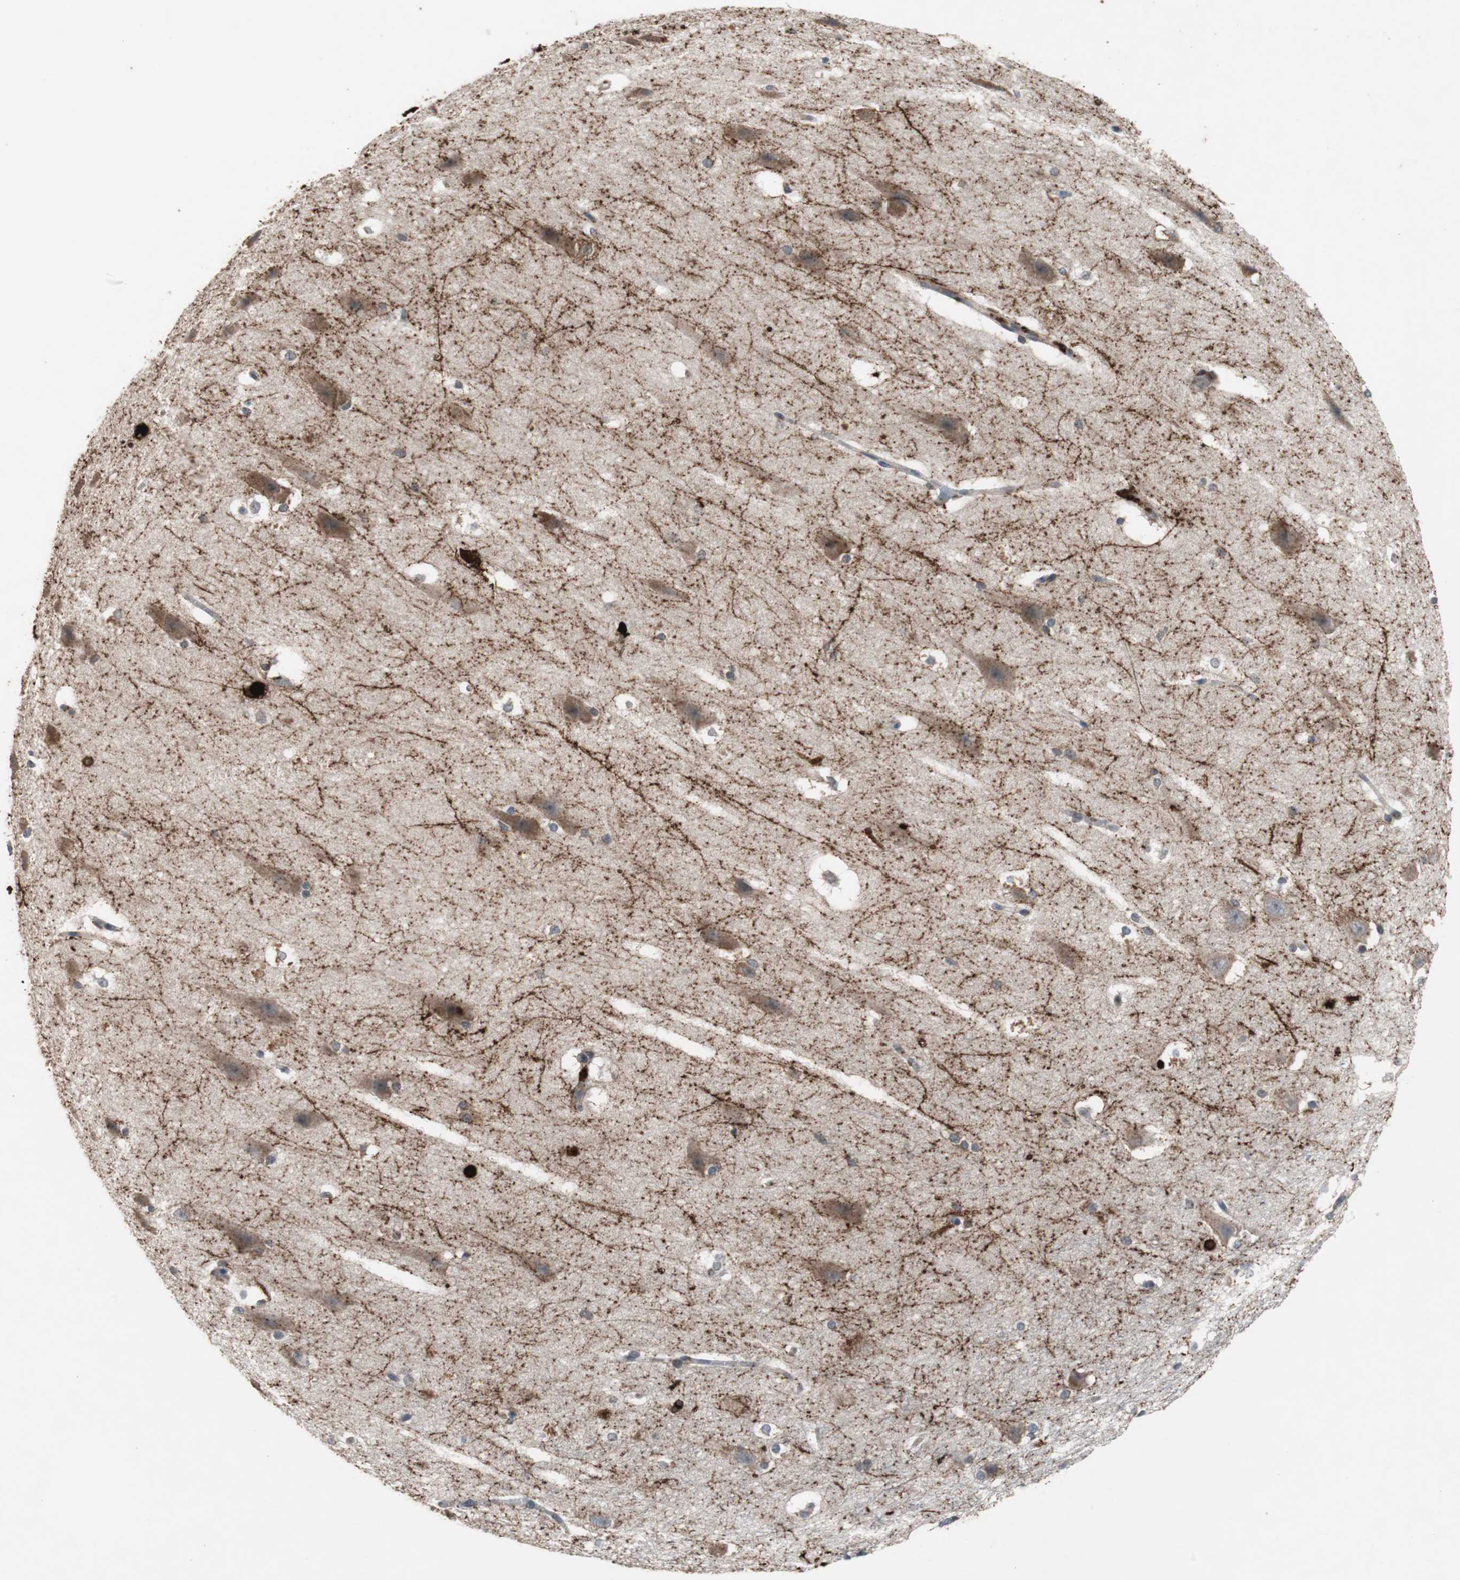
{"staining": {"intensity": "strong", "quantity": ">75%", "location": "nuclear"}, "tissue": "hippocampus", "cell_type": "Glial cells", "image_type": "normal", "snomed": [{"axis": "morphology", "description": "Normal tissue, NOS"}, {"axis": "topography", "description": "Hippocampus"}], "caption": "Immunohistochemistry image of benign hippocampus stained for a protein (brown), which demonstrates high levels of strong nuclear staining in approximately >75% of glial cells.", "gene": "CALB2", "patient": {"sex": "female", "age": 19}}